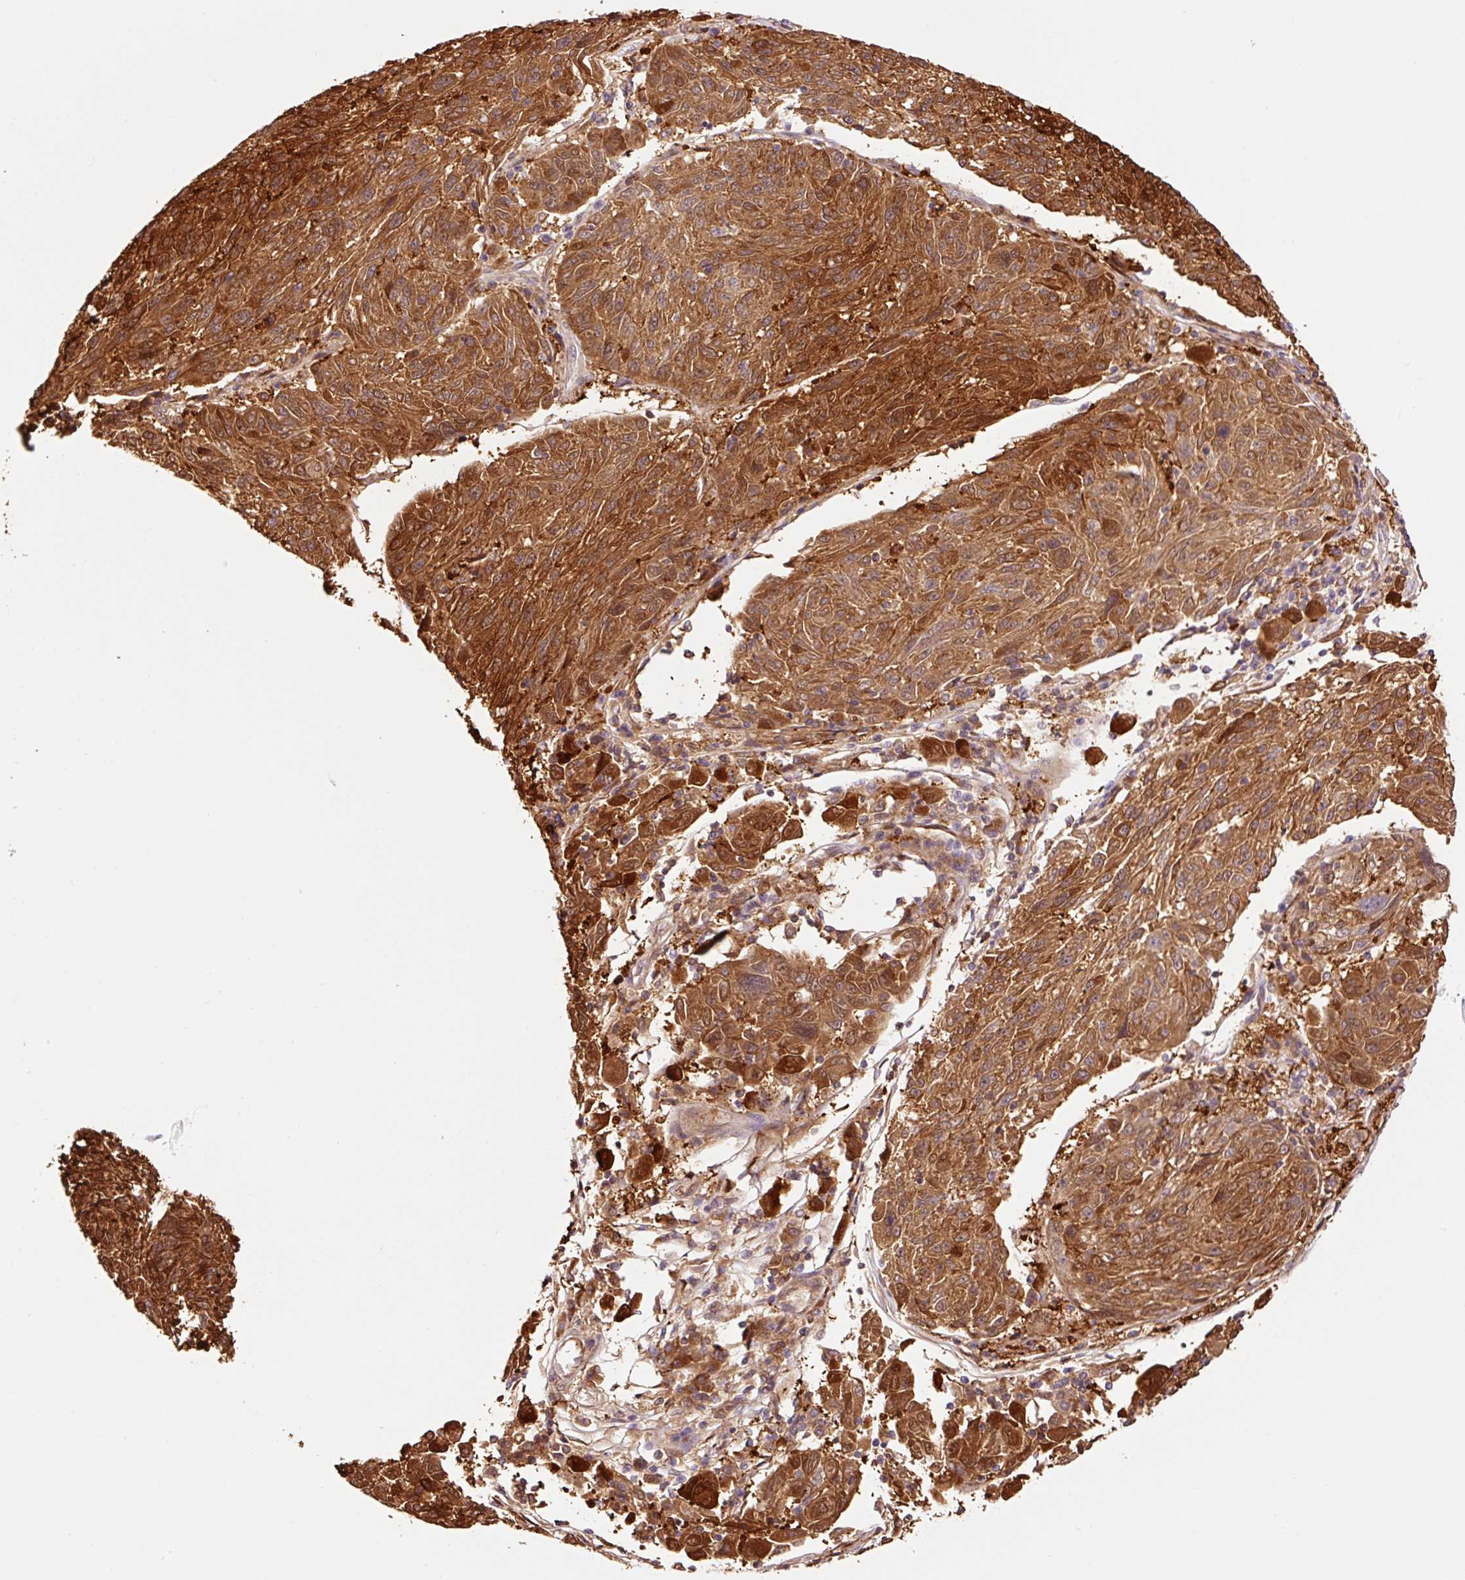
{"staining": {"intensity": "strong", "quantity": ">75%", "location": "cytoplasmic/membranous,nuclear"}, "tissue": "melanoma", "cell_type": "Tumor cells", "image_type": "cancer", "snomed": [{"axis": "morphology", "description": "Malignant melanoma, NOS"}, {"axis": "topography", "description": "Skin"}], "caption": "Protein staining of melanoma tissue reveals strong cytoplasmic/membranous and nuclear expression in about >75% of tumor cells. Using DAB (3,3'-diaminobenzidine) (brown) and hematoxylin (blue) stains, captured at high magnification using brightfield microscopy.", "gene": "FBXL14", "patient": {"sex": "male", "age": 53}}